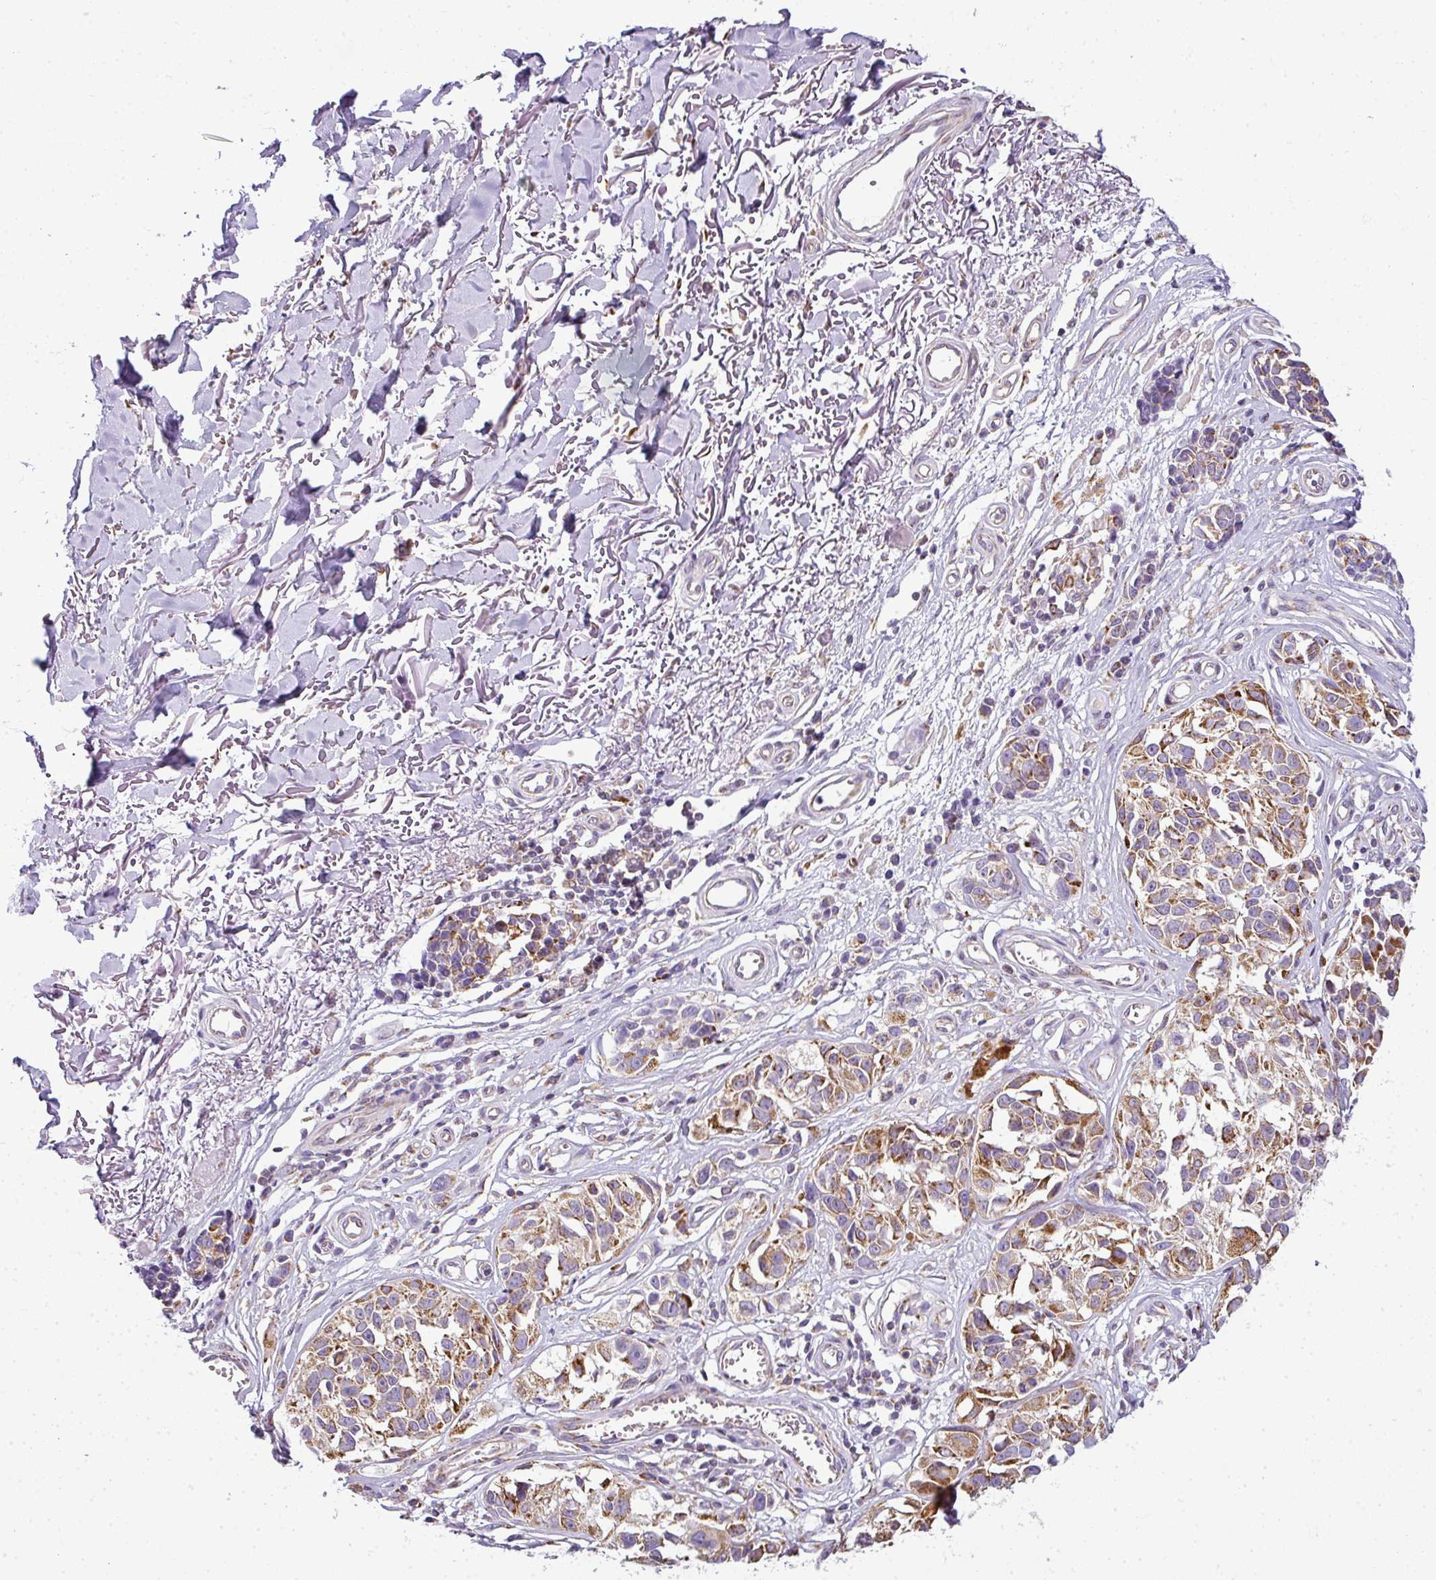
{"staining": {"intensity": "moderate", "quantity": ">75%", "location": "cytoplasmic/membranous"}, "tissue": "melanoma", "cell_type": "Tumor cells", "image_type": "cancer", "snomed": [{"axis": "morphology", "description": "Malignant melanoma, NOS"}, {"axis": "topography", "description": "Skin"}], "caption": "Immunohistochemical staining of human melanoma shows moderate cytoplasmic/membranous protein staining in approximately >75% of tumor cells.", "gene": "ANKRD18A", "patient": {"sex": "male", "age": 73}}